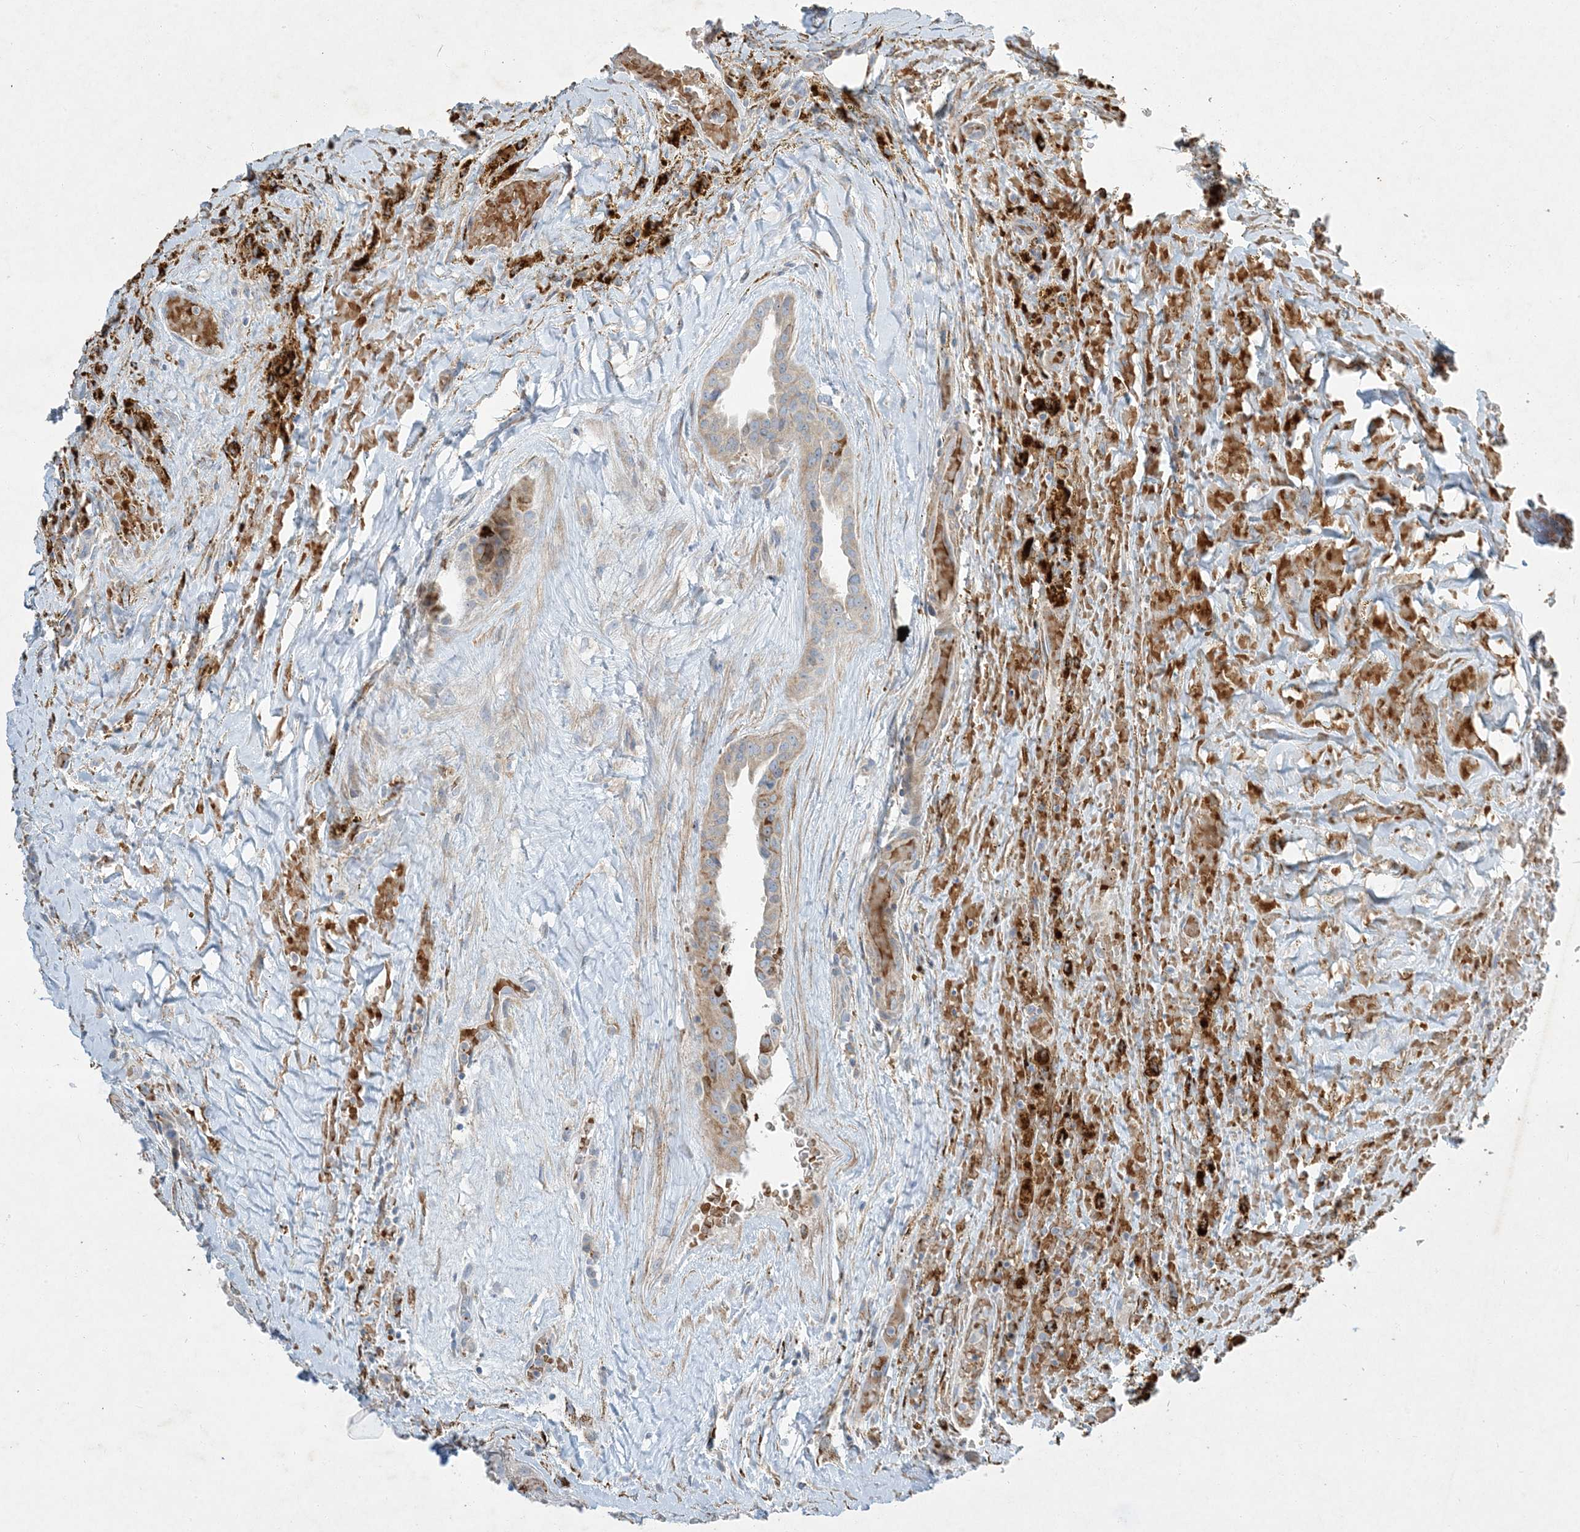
{"staining": {"intensity": "moderate", "quantity": "<25%", "location": "cytoplasmic/membranous"}, "tissue": "thyroid cancer", "cell_type": "Tumor cells", "image_type": "cancer", "snomed": [{"axis": "morphology", "description": "Papillary adenocarcinoma, NOS"}, {"axis": "topography", "description": "Thyroid gland"}], "caption": "DAB immunohistochemical staining of human papillary adenocarcinoma (thyroid) shows moderate cytoplasmic/membranous protein staining in about <25% of tumor cells.", "gene": "LTN1", "patient": {"sex": "male", "age": 77}}